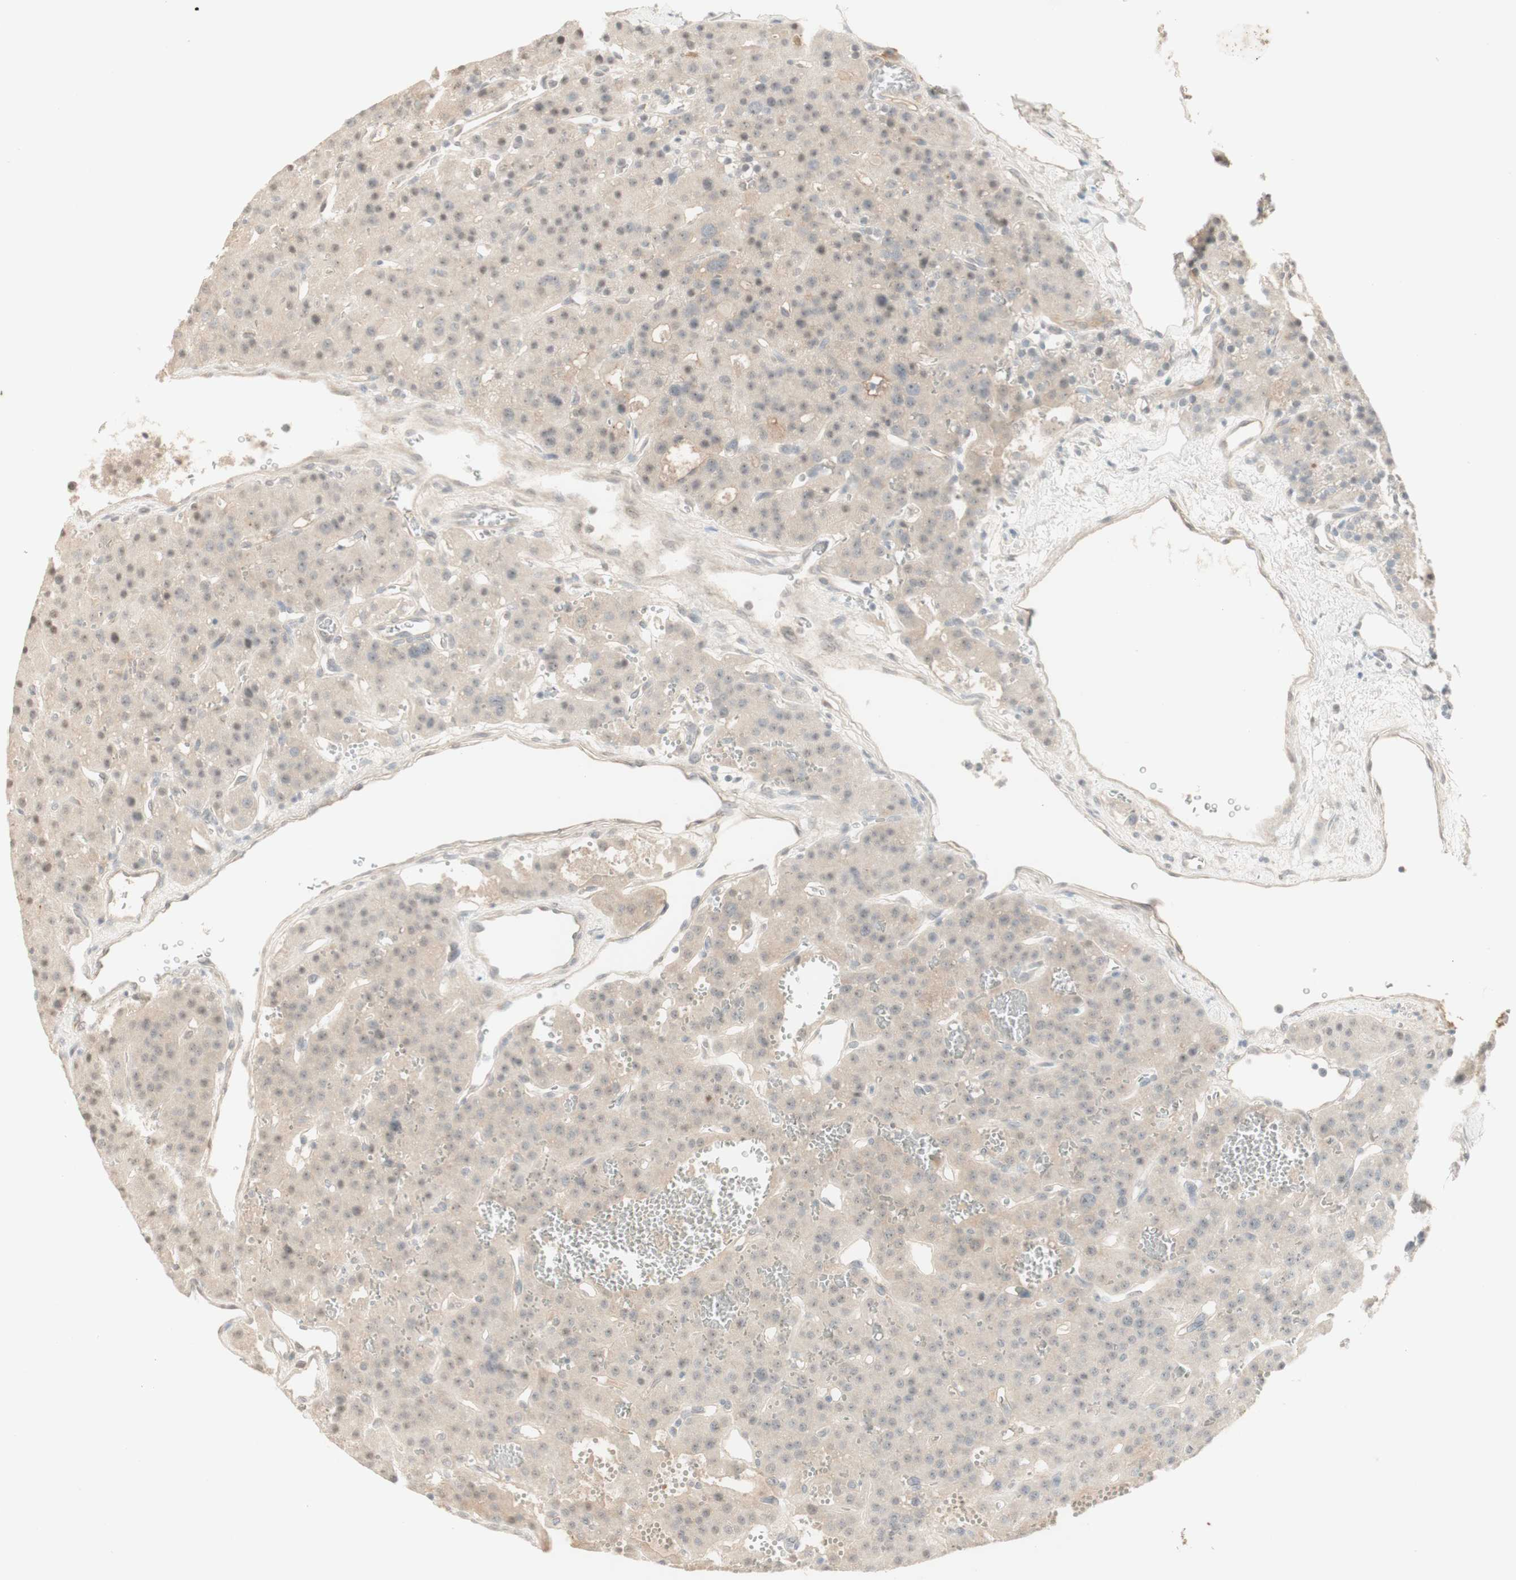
{"staining": {"intensity": "weak", "quantity": "<25%", "location": "nuclear"}, "tissue": "parathyroid gland", "cell_type": "Glandular cells", "image_type": "normal", "snomed": [{"axis": "morphology", "description": "Normal tissue, NOS"}, {"axis": "morphology", "description": "Adenoma, NOS"}, {"axis": "topography", "description": "Parathyroid gland"}], "caption": "Glandular cells are negative for brown protein staining in benign parathyroid gland. (DAB (3,3'-diaminobenzidine) IHC with hematoxylin counter stain).", "gene": "PLCD4", "patient": {"sex": "female", "age": 81}}